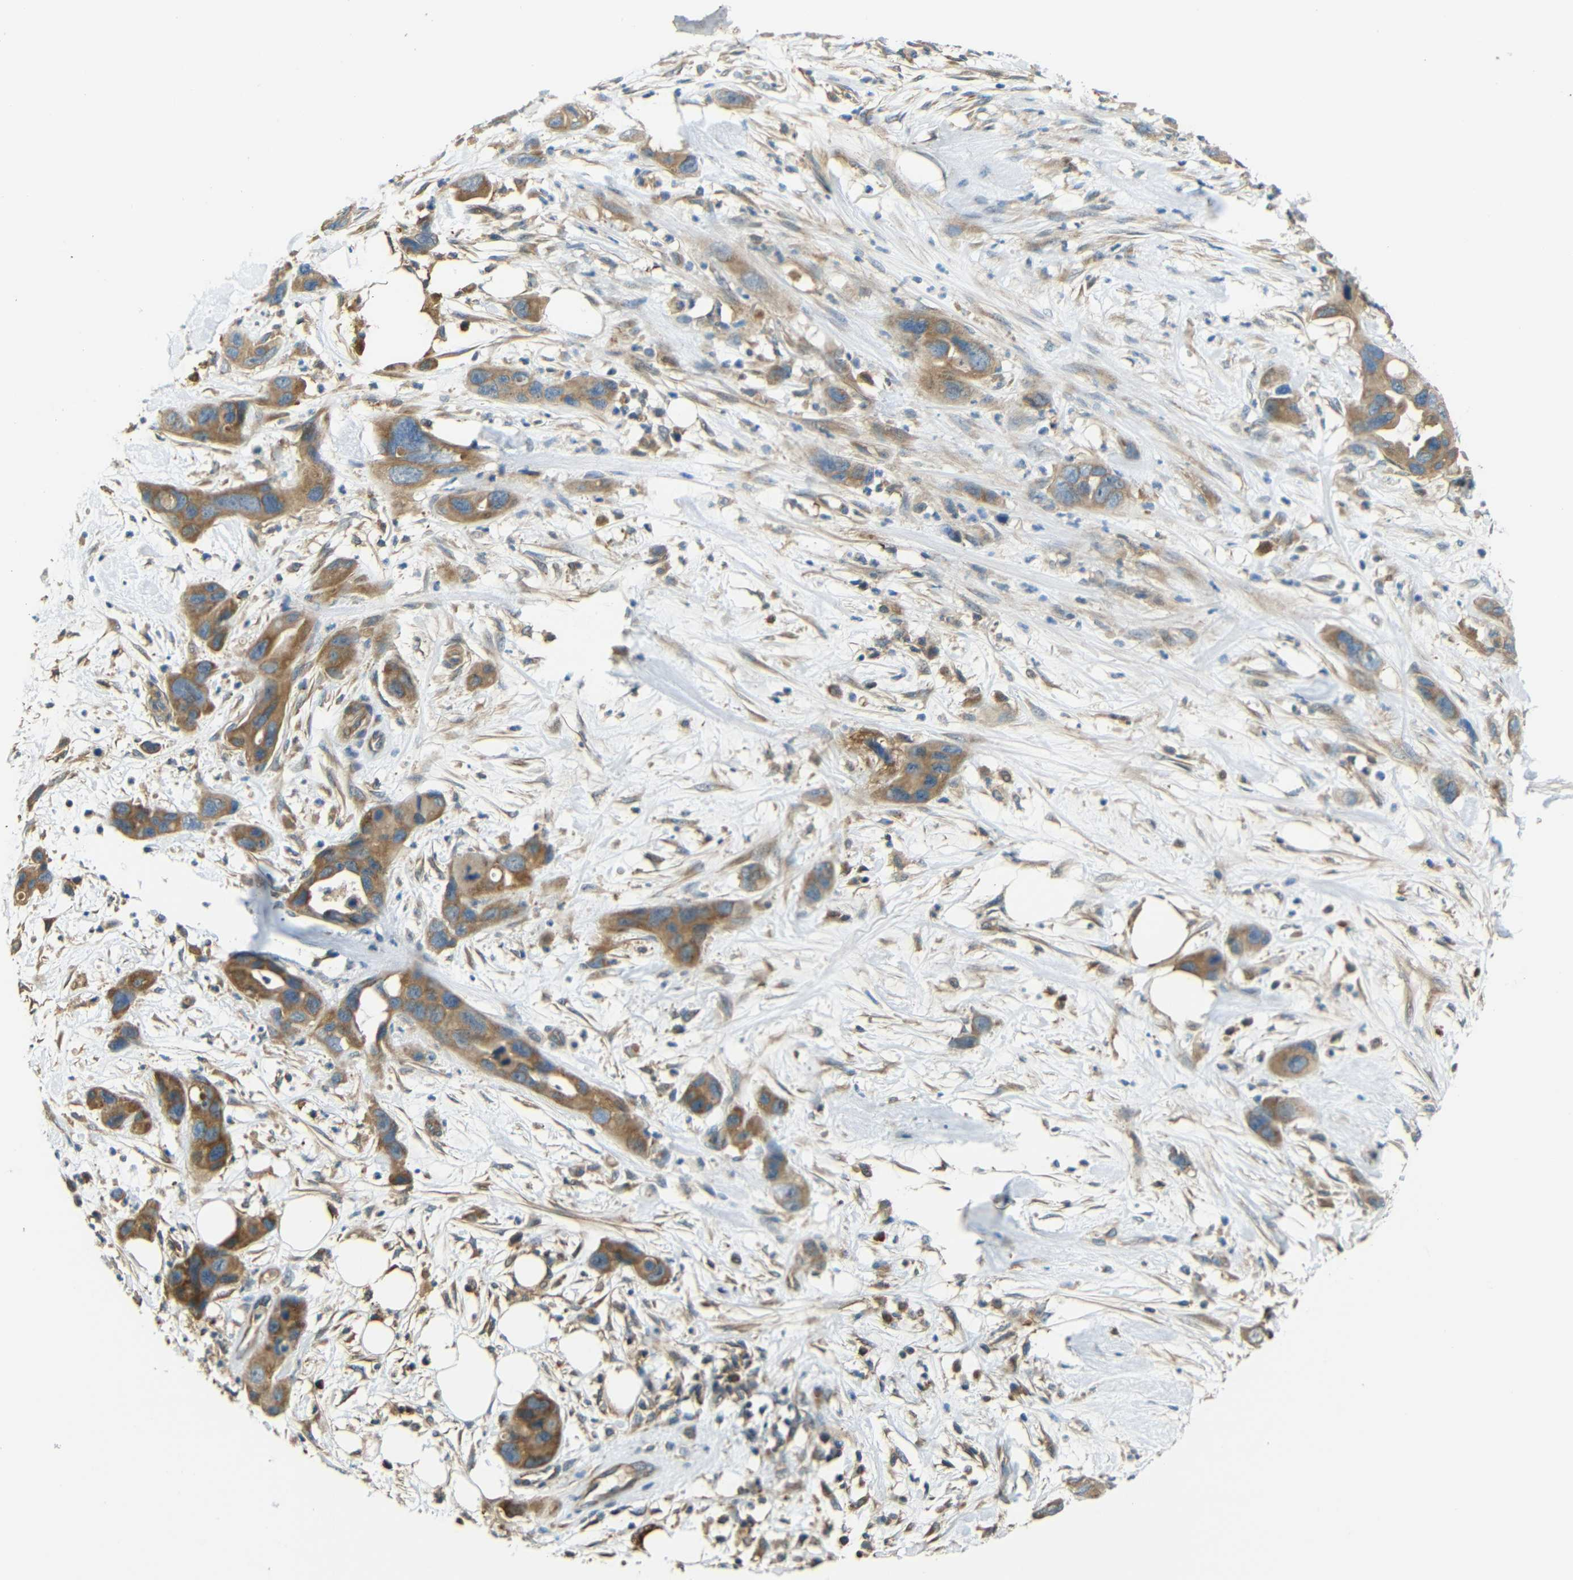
{"staining": {"intensity": "moderate", "quantity": ">75%", "location": "cytoplasmic/membranous"}, "tissue": "pancreatic cancer", "cell_type": "Tumor cells", "image_type": "cancer", "snomed": [{"axis": "morphology", "description": "Adenocarcinoma, NOS"}, {"axis": "topography", "description": "Pancreas"}], "caption": "Protein expression analysis of human adenocarcinoma (pancreatic) reveals moderate cytoplasmic/membranous staining in about >75% of tumor cells.", "gene": "FNDC3A", "patient": {"sex": "female", "age": 71}}